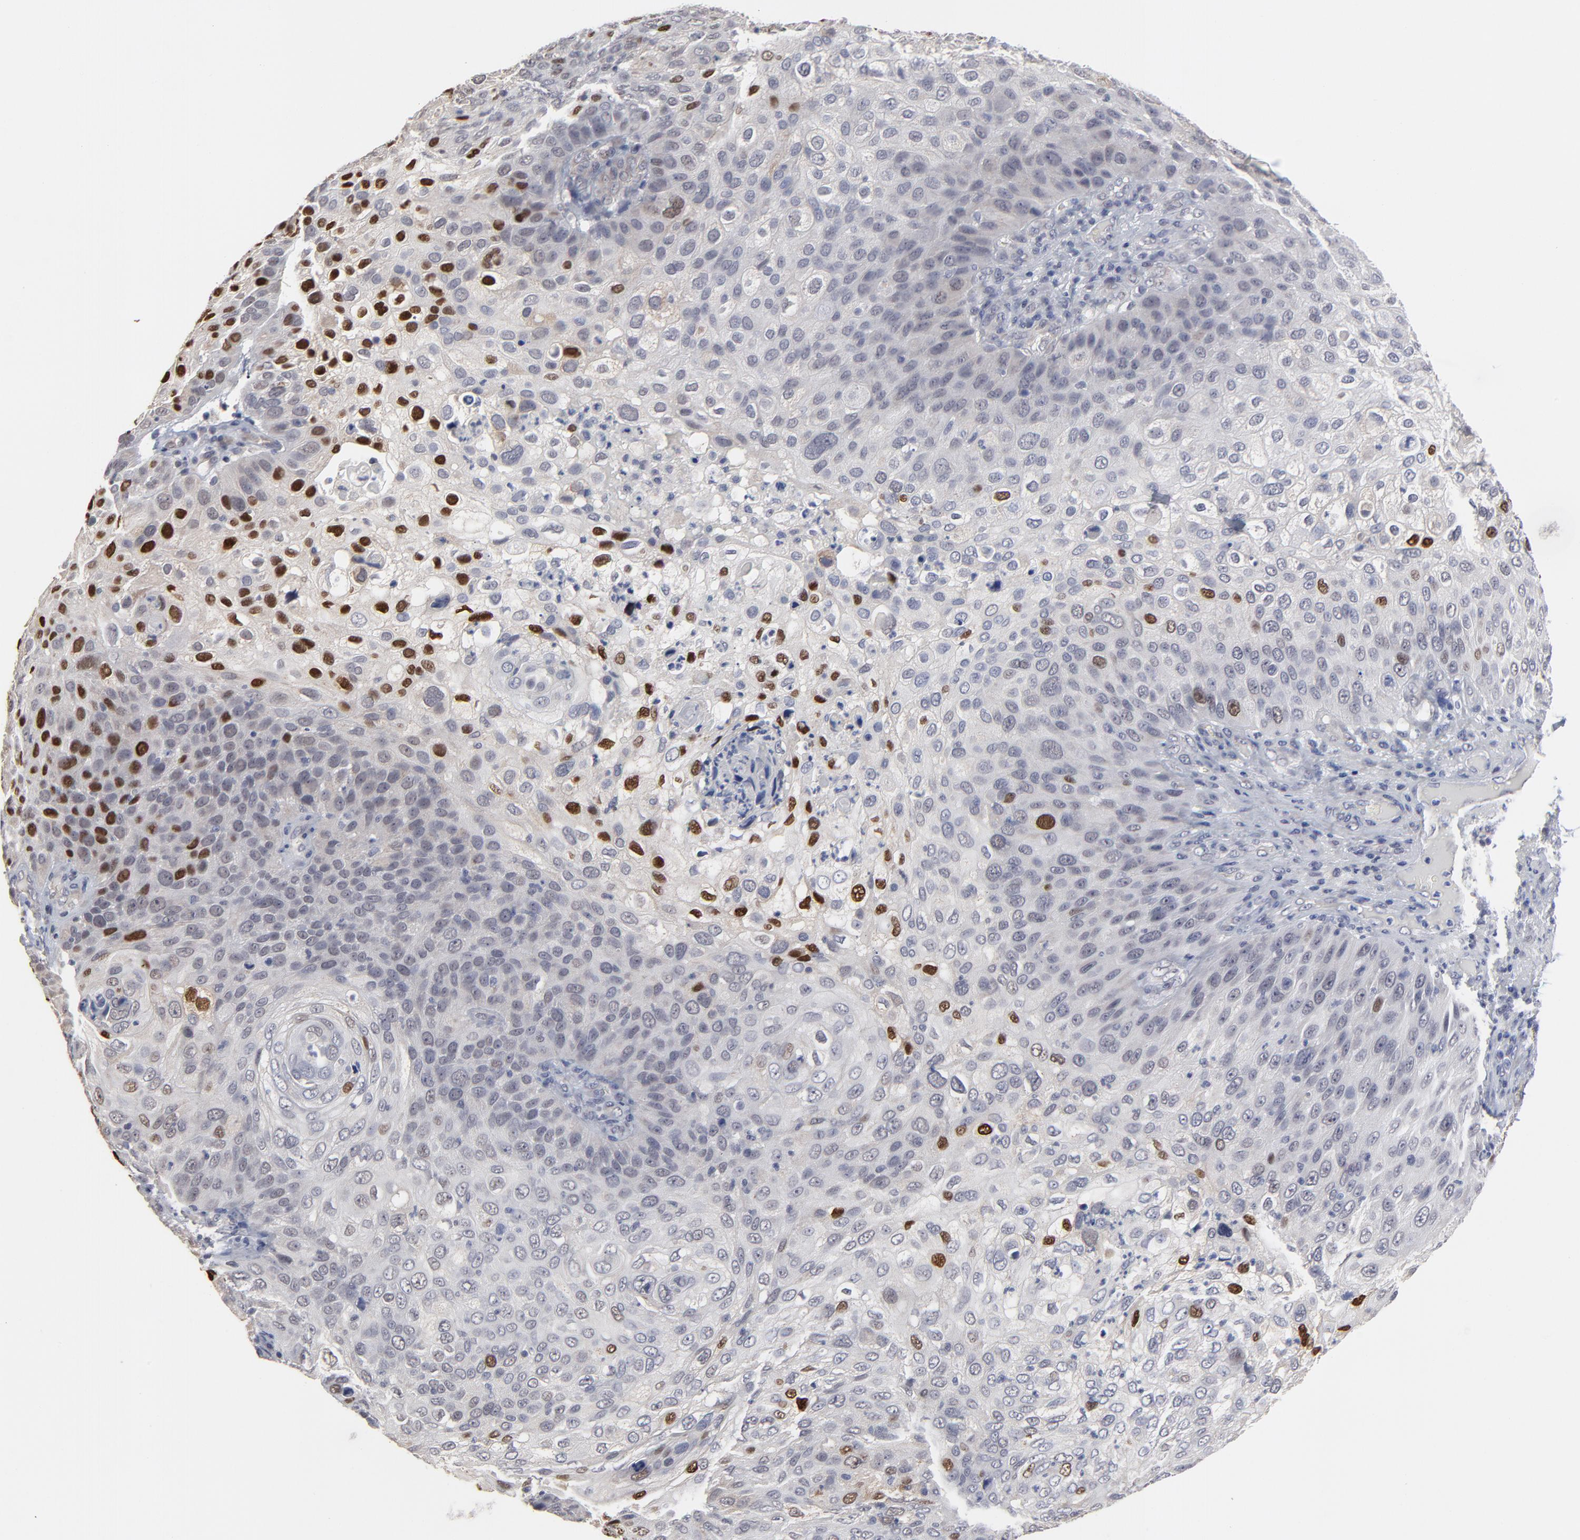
{"staining": {"intensity": "strong", "quantity": "<25%", "location": "nuclear"}, "tissue": "skin cancer", "cell_type": "Tumor cells", "image_type": "cancer", "snomed": [{"axis": "morphology", "description": "Squamous cell carcinoma, NOS"}, {"axis": "topography", "description": "Skin"}], "caption": "Protein analysis of squamous cell carcinoma (skin) tissue demonstrates strong nuclear positivity in approximately <25% of tumor cells.", "gene": "MAGEA10", "patient": {"sex": "male", "age": 87}}